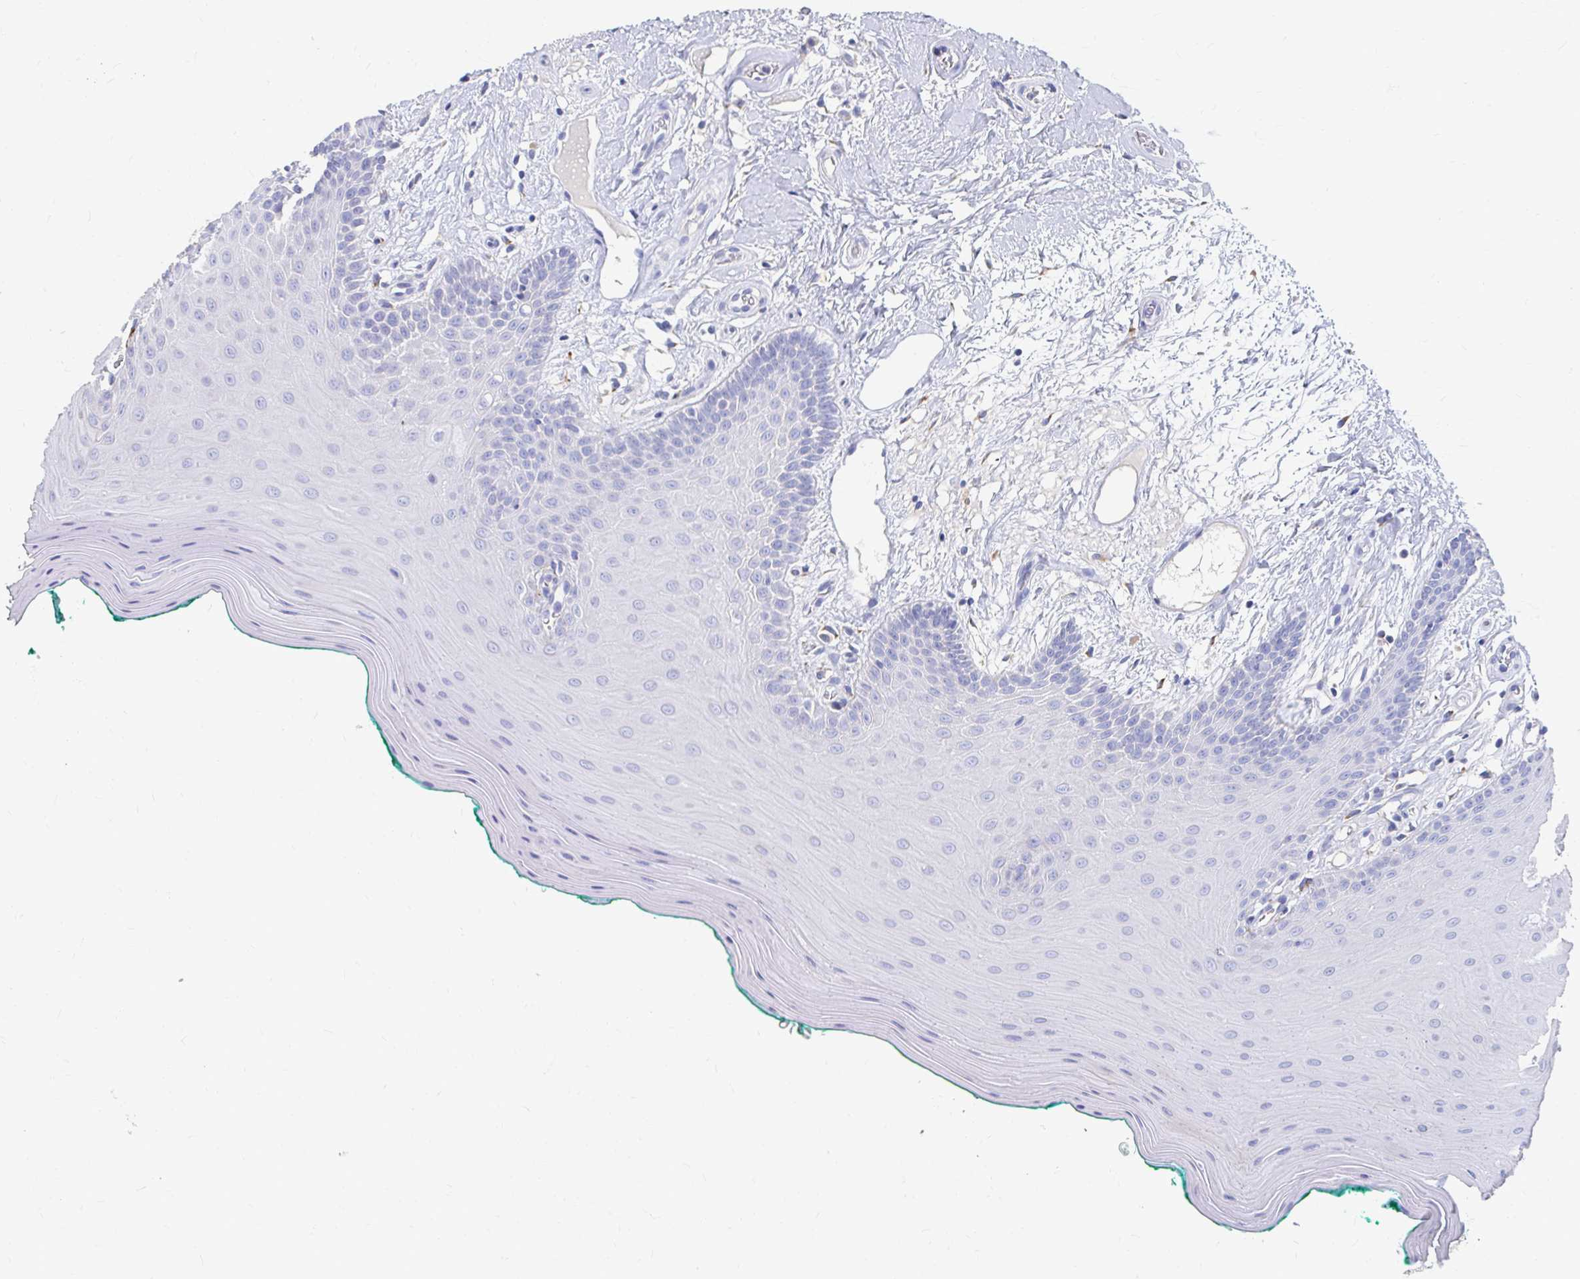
{"staining": {"intensity": "negative", "quantity": "none", "location": "none"}, "tissue": "oral mucosa", "cell_type": "Squamous epithelial cells", "image_type": "normal", "snomed": [{"axis": "morphology", "description": "Normal tissue, NOS"}, {"axis": "topography", "description": "Oral tissue"}], "caption": "Squamous epithelial cells are negative for protein expression in benign human oral mucosa.", "gene": "LAMC3", "patient": {"sex": "female", "age": 40}}